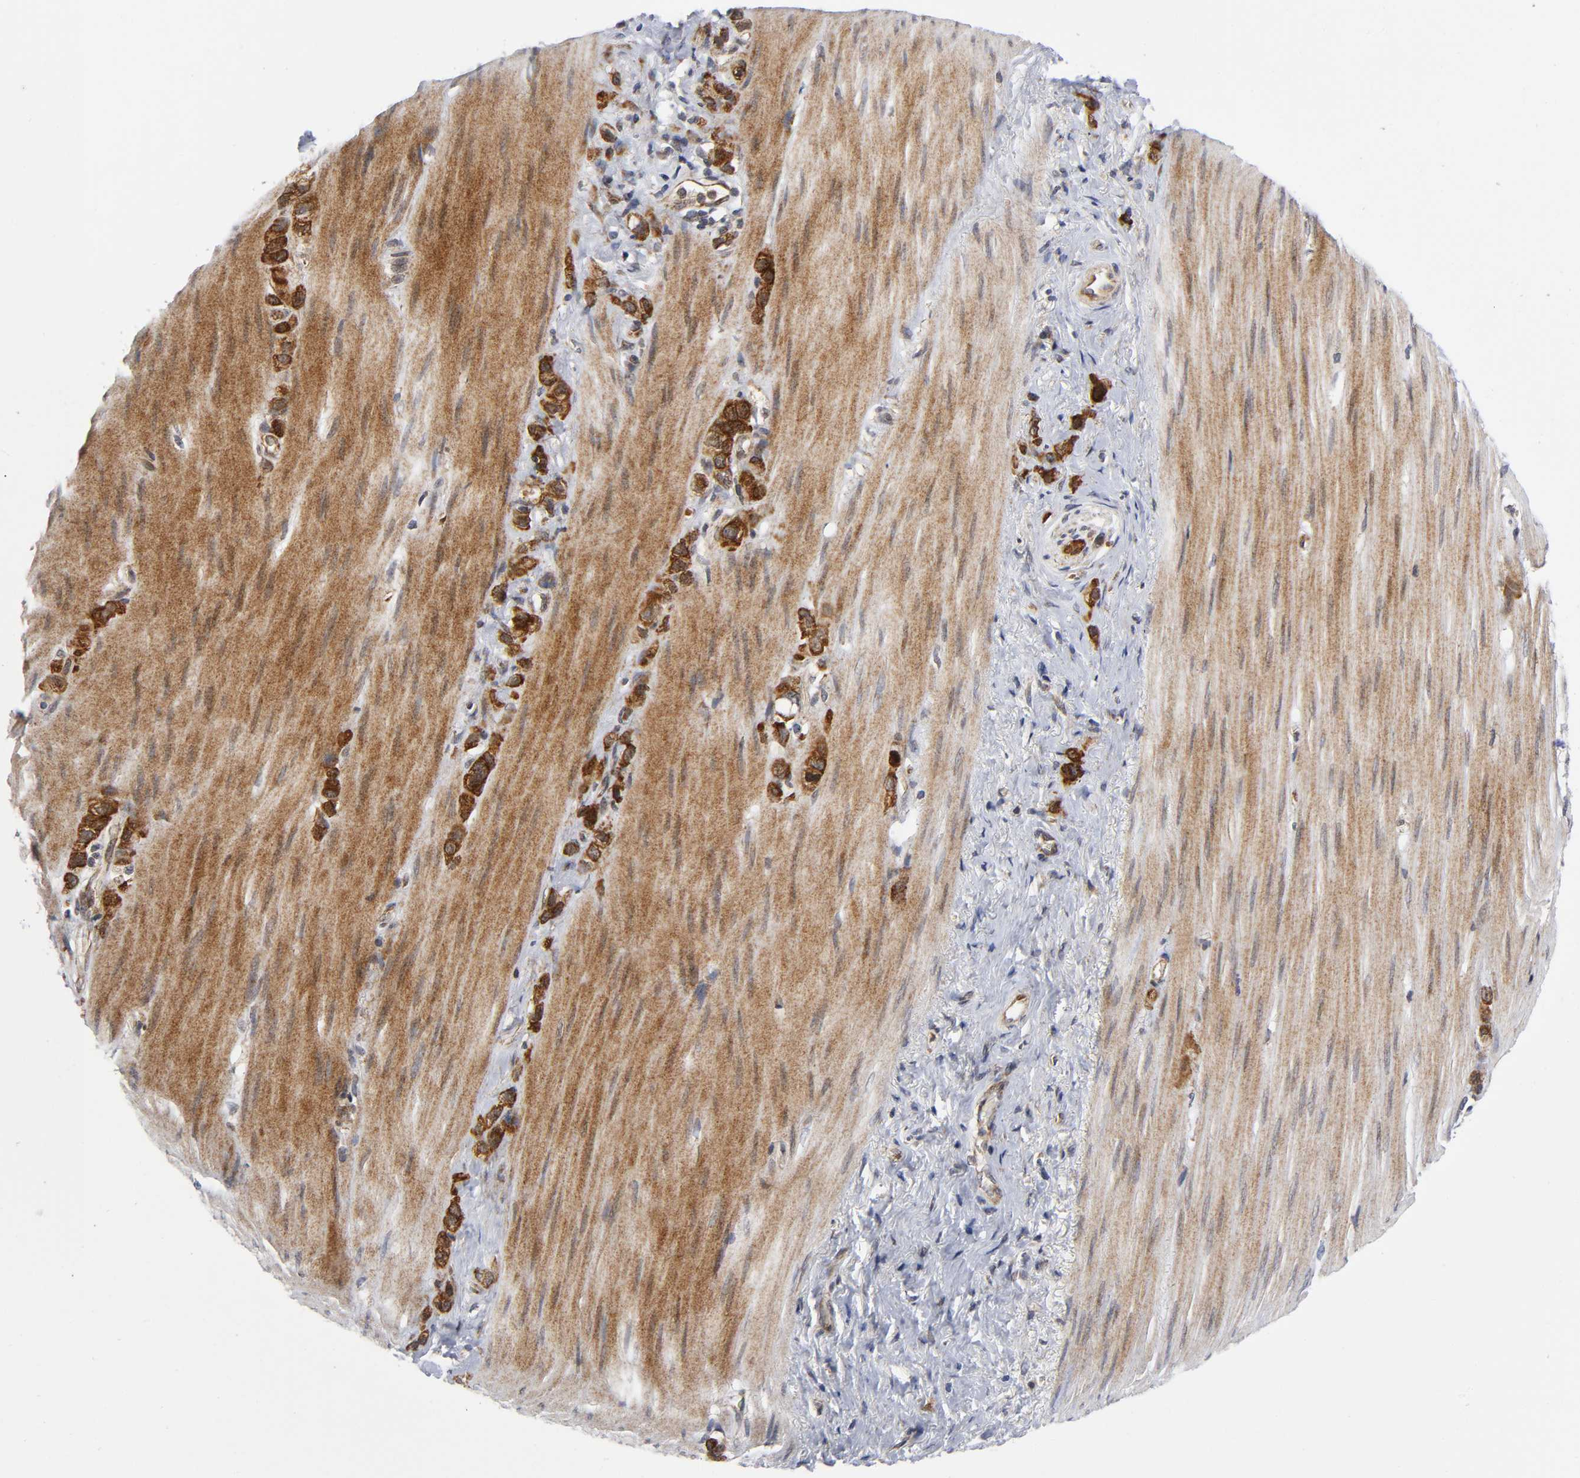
{"staining": {"intensity": "strong", "quantity": ">75%", "location": "cytoplasmic/membranous"}, "tissue": "stomach cancer", "cell_type": "Tumor cells", "image_type": "cancer", "snomed": [{"axis": "morphology", "description": "Normal tissue, NOS"}, {"axis": "morphology", "description": "Adenocarcinoma, NOS"}, {"axis": "morphology", "description": "Adenocarcinoma, High grade"}, {"axis": "topography", "description": "Stomach, upper"}, {"axis": "topography", "description": "Stomach"}], "caption": "Immunohistochemistry of human stomach cancer demonstrates high levels of strong cytoplasmic/membranous expression in approximately >75% of tumor cells.", "gene": "EIF5", "patient": {"sex": "female", "age": 65}}